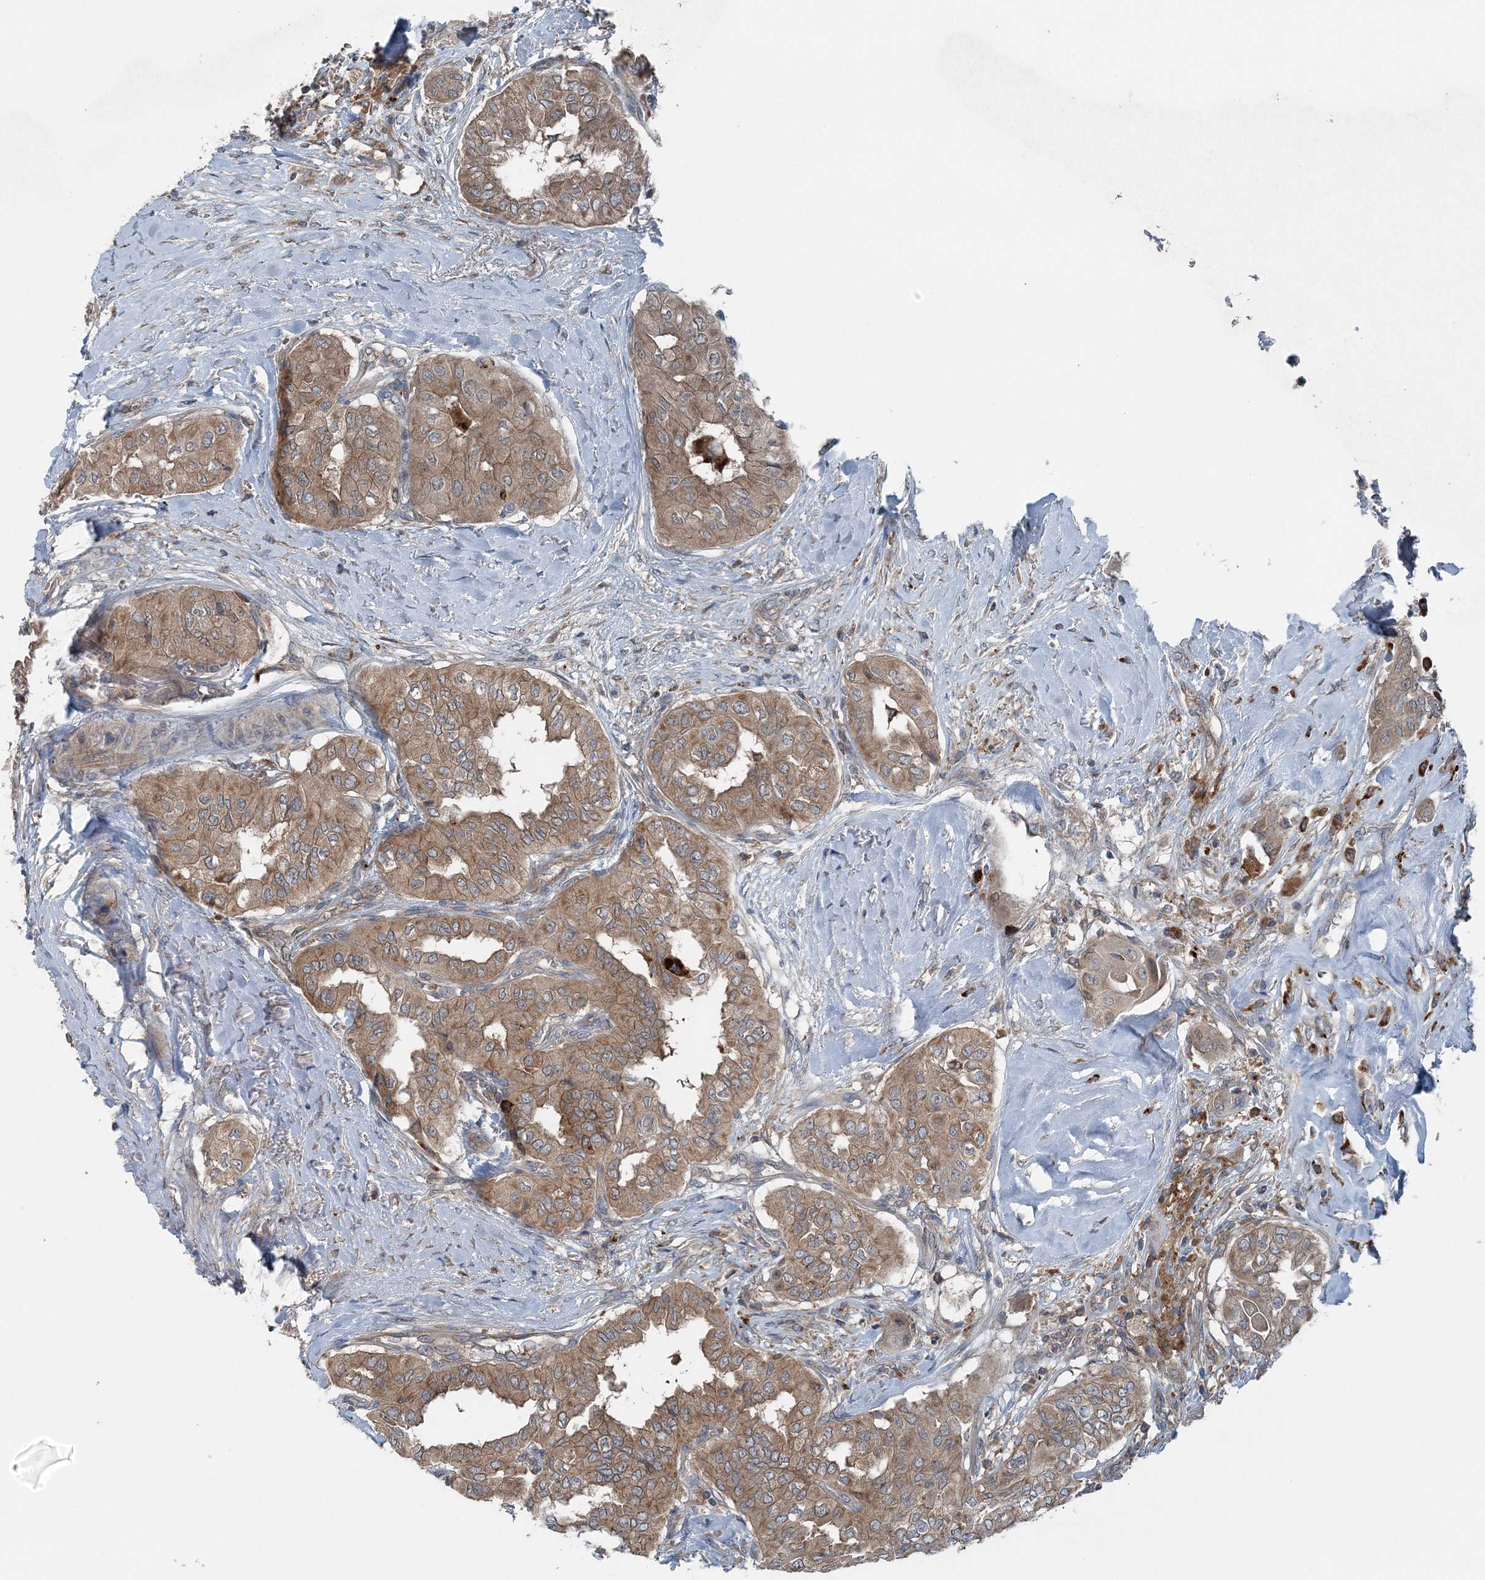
{"staining": {"intensity": "moderate", "quantity": ">75%", "location": "cytoplasmic/membranous"}, "tissue": "thyroid cancer", "cell_type": "Tumor cells", "image_type": "cancer", "snomed": [{"axis": "morphology", "description": "Papillary adenocarcinoma, NOS"}, {"axis": "topography", "description": "Thyroid gland"}], "caption": "Human thyroid cancer stained with a brown dye shows moderate cytoplasmic/membranous positive staining in about >75% of tumor cells.", "gene": "ASNSD1", "patient": {"sex": "female", "age": 59}}